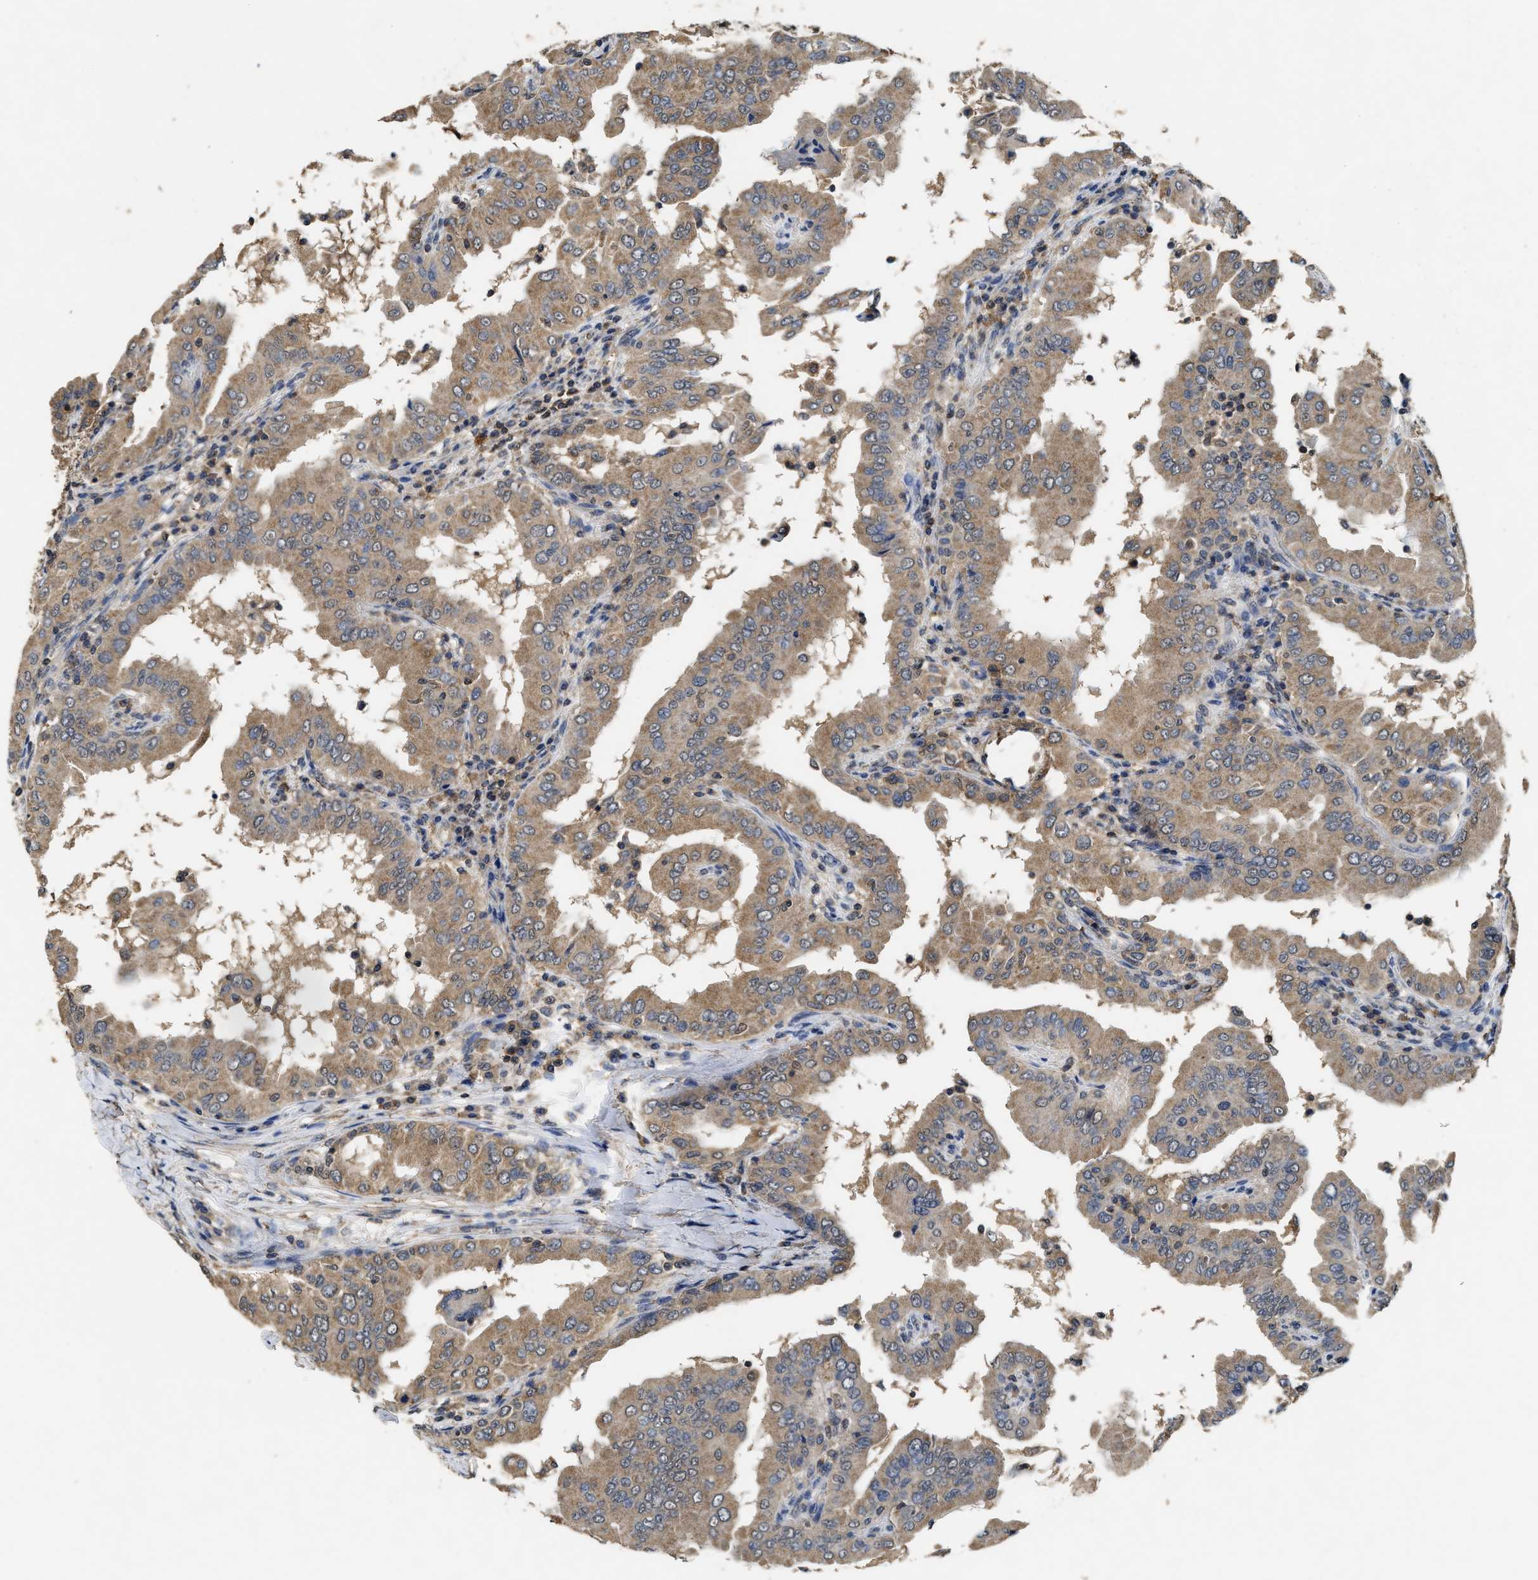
{"staining": {"intensity": "moderate", "quantity": ">75%", "location": "cytoplasmic/membranous"}, "tissue": "thyroid cancer", "cell_type": "Tumor cells", "image_type": "cancer", "snomed": [{"axis": "morphology", "description": "Papillary adenocarcinoma, NOS"}, {"axis": "topography", "description": "Thyroid gland"}], "caption": "This is an image of immunohistochemistry (IHC) staining of thyroid cancer (papillary adenocarcinoma), which shows moderate staining in the cytoplasmic/membranous of tumor cells.", "gene": "ACAT2", "patient": {"sex": "male", "age": 33}}